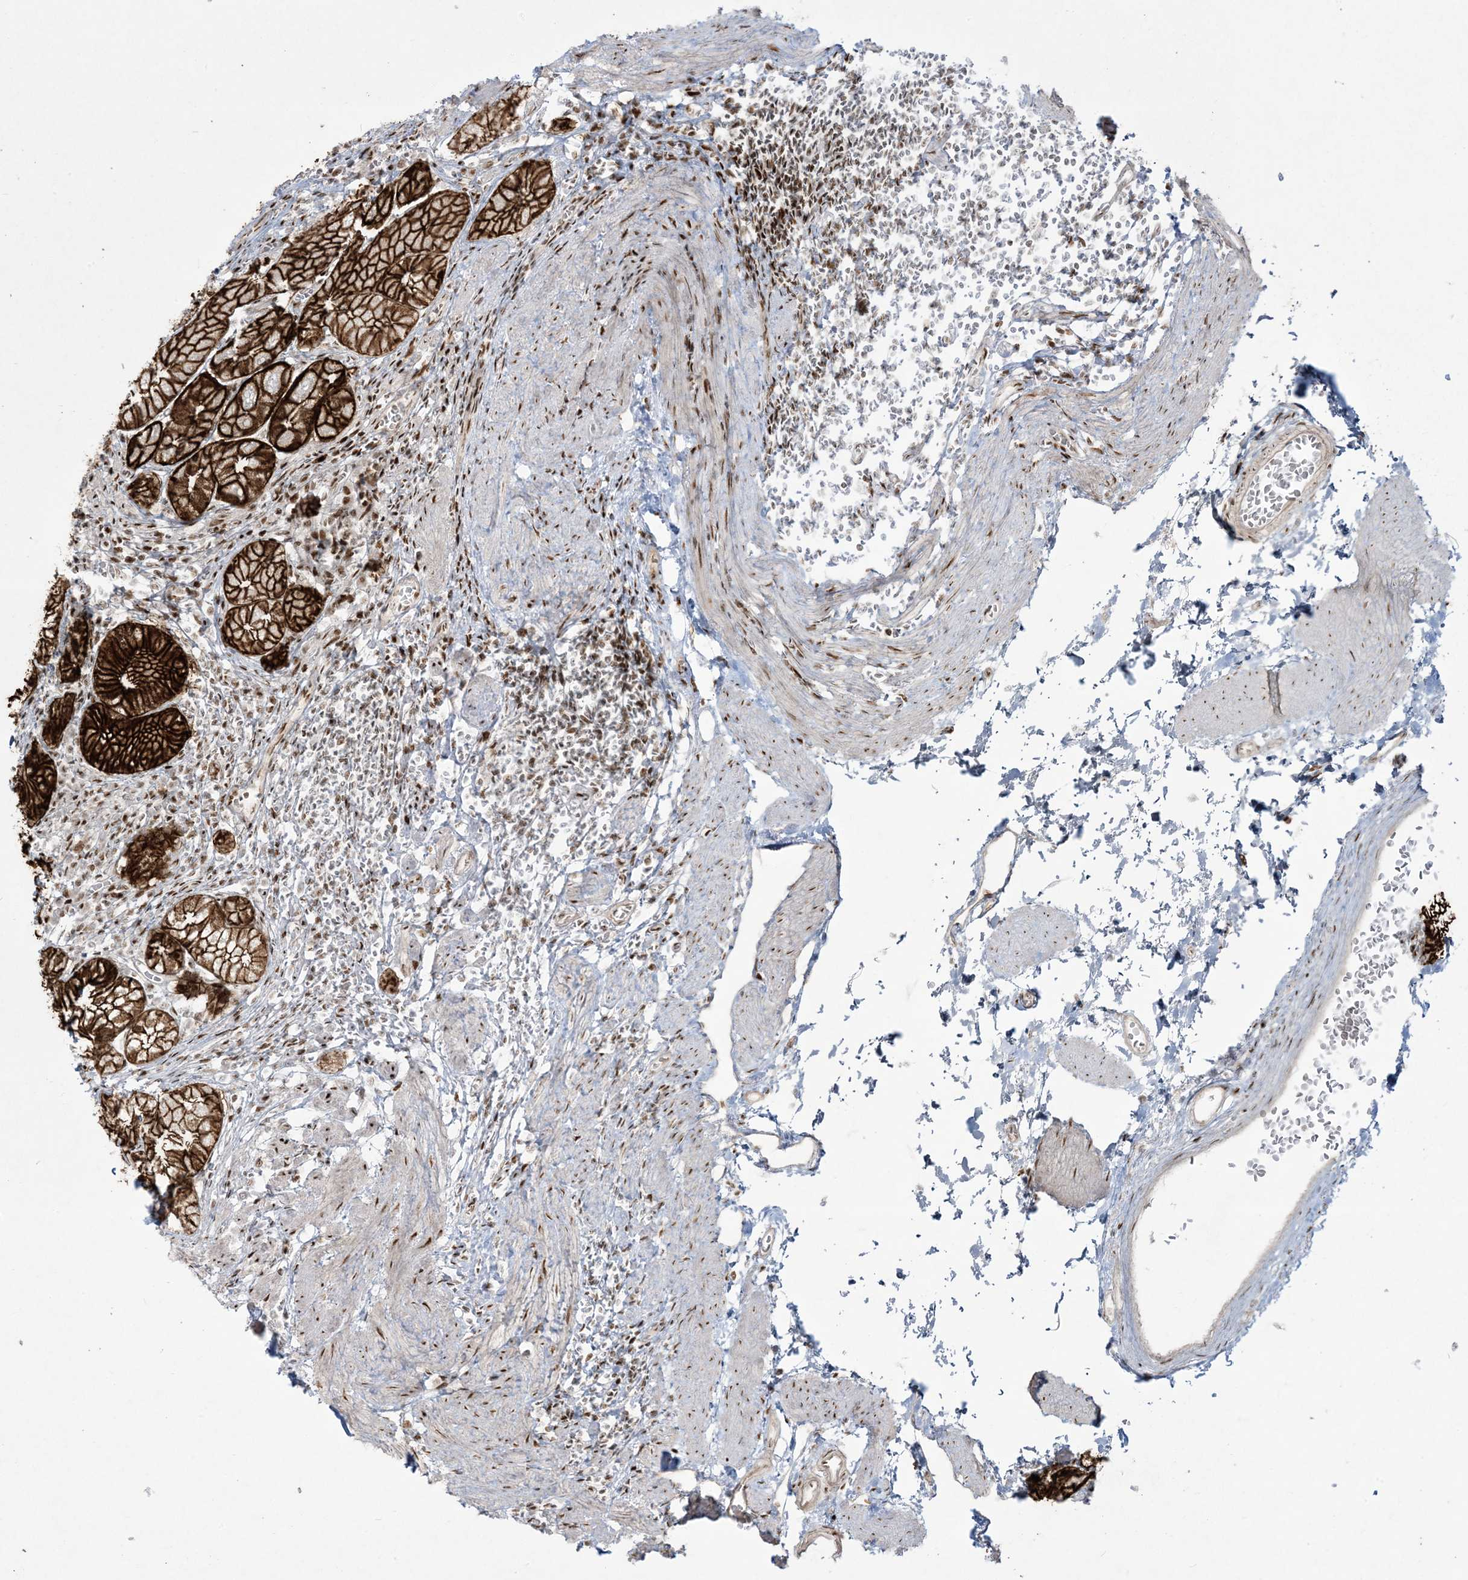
{"staining": {"intensity": "strong", "quantity": ">75%", "location": "cytoplasmic/membranous"}, "tissue": "stomach", "cell_type": "Glandular cells", "image_type": "normal", "snomed": [{"axis": "morphology", "description": "Normal tissue, NOS"}, {"axis": "topography", "description": "Stomach"}], "caption": "Protein expression by IHC shows strong cytoplasmic/membranous positivity in approximately >75% of glandular cells in normal stomach. Using DAB (3,3'-diaminobenzidine) (brown) and hematoxylin (blue) stains, captured at high magnification using brightfield microscopy.", "gene": "RBM10", "patient": {"sex": "male", "age": 55}}